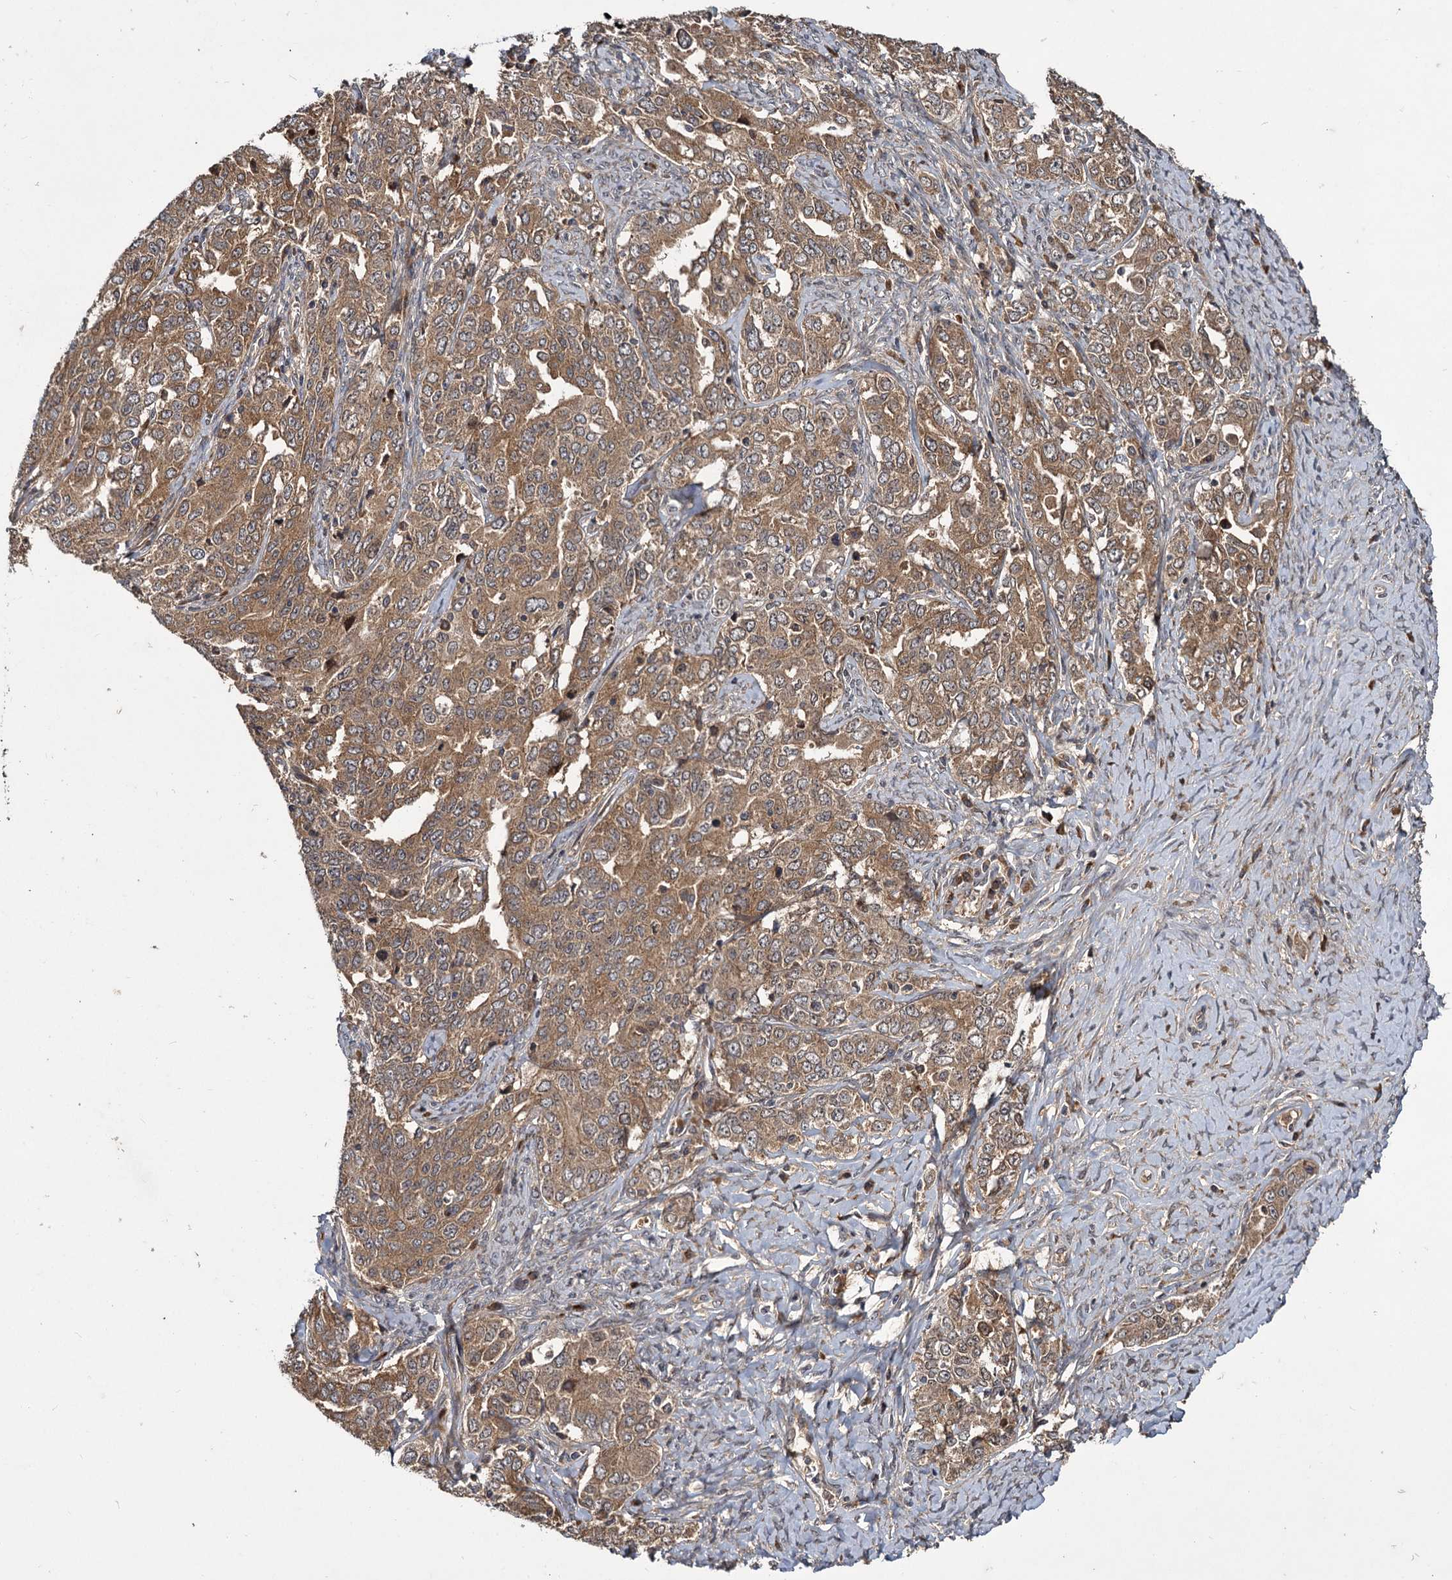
{"staining": {"intensity": "strong", "quantity": ">75%", "location": "cytoplasmic/membranous"}, "tissue": "ovarian cancer", "cell_type": "Tumor cells", "image_type": "cancer", "snomed": [{"axis": "morphology", "description": "Carcinoma, endometroid"}, {"axis": "topography", "description": "Ovary"}], "caption": "Ovarian cancer stained with immunohistochemistry shows strong cytoplasmic/membranous positivity in about >75% of tumor cells.", "gene": "INPPL1", "patient": {"sex": "female", "age": 62}}